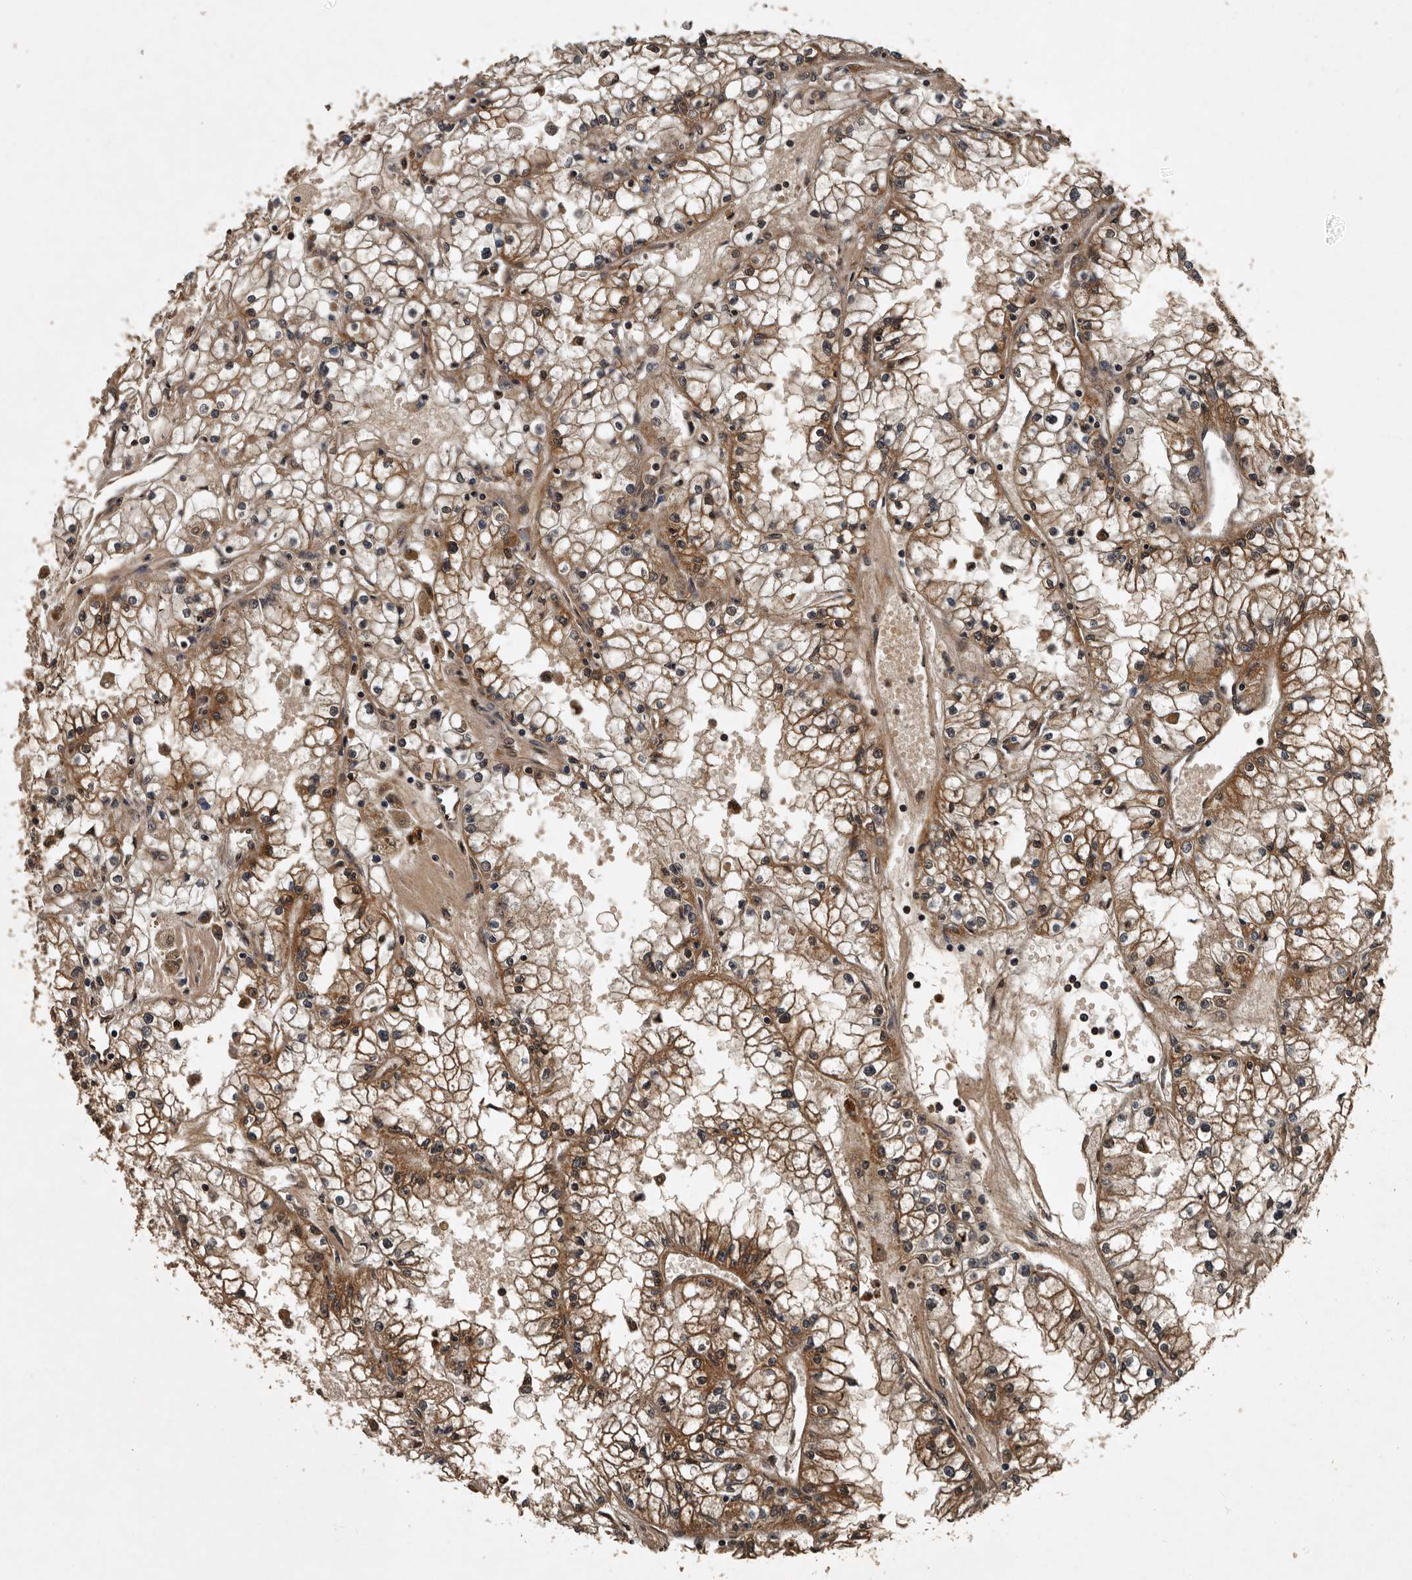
{"staining": {"intensity": "moderate", "quantity": ">75%", "location": "cytoplasmic/membranous"}, "tissue": "renal cancer", "cell_type": "Tumor cells", "image_type": "cancer", "snomed": [{"axis": "morphology", "description": "Adenocarcinoma, NOS"}, {"axis": "topography", "description": "Kidney"}], "caption": "Renal adenocarcinoma tissue displays moderate cytoplasmic/membranous staining in about >75% of tumor cells, visualized by immunohistochemistry.", "gene": "CPNE3", "patient": {"sex": "male", "age": 56}}